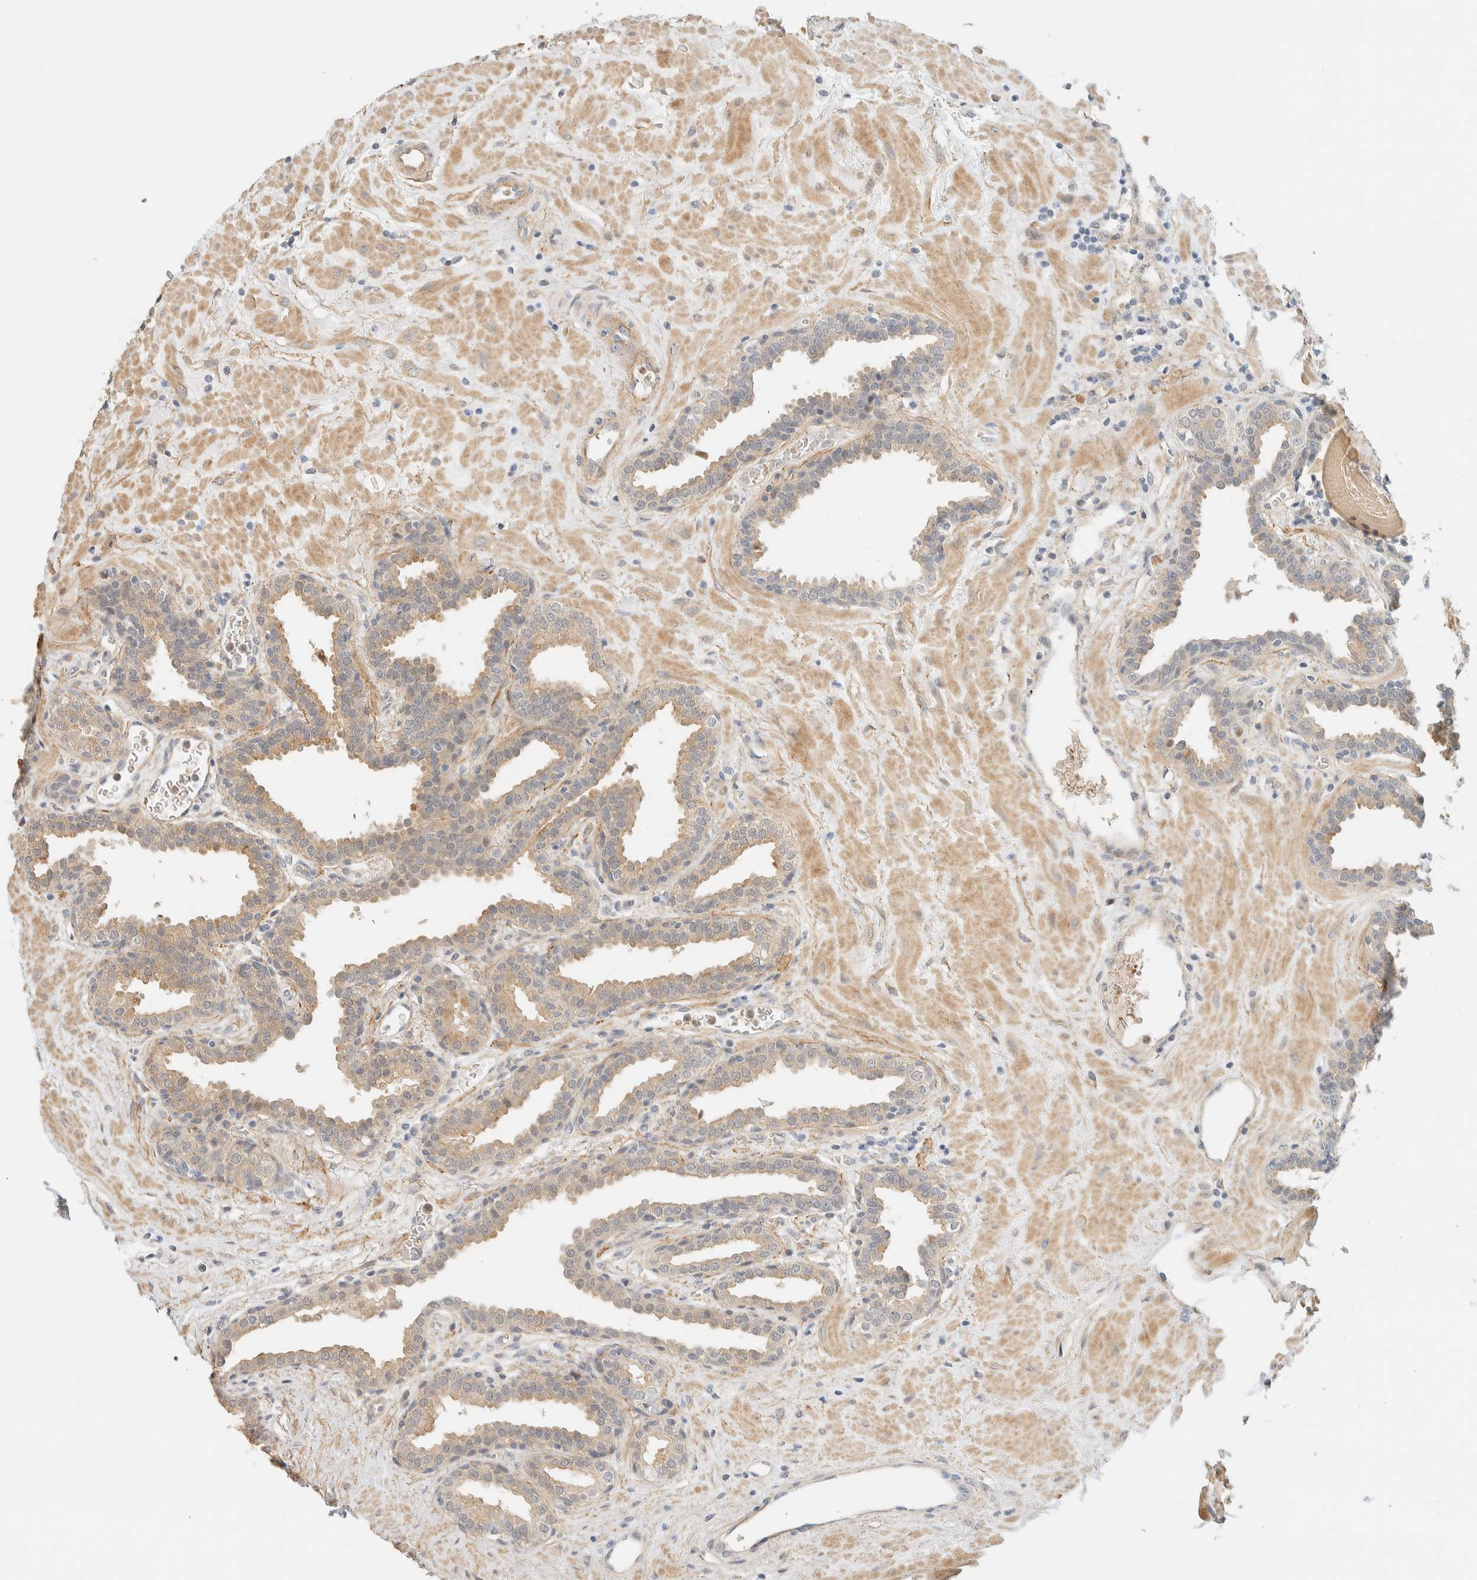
{"staining": {"intensity": "weak", "quantity": "25%-75%", "location": "cytoplasmic/membranous"}, "tissue": "prostate", "cell_type": "Glandular cells", "image_type": "normal", "snomed": [{"axis": "morphology", "description": "Normal tissue, NOS"}, {"axis": "topography", "description": "Prostate"}], "caption": "Weak cytoplasmic/membranous protein expression is seen in approximately 25%-75% of glandular cells in prostate.", "gene": "TNK1", "patient": {"sex": "male", "age": 51}}